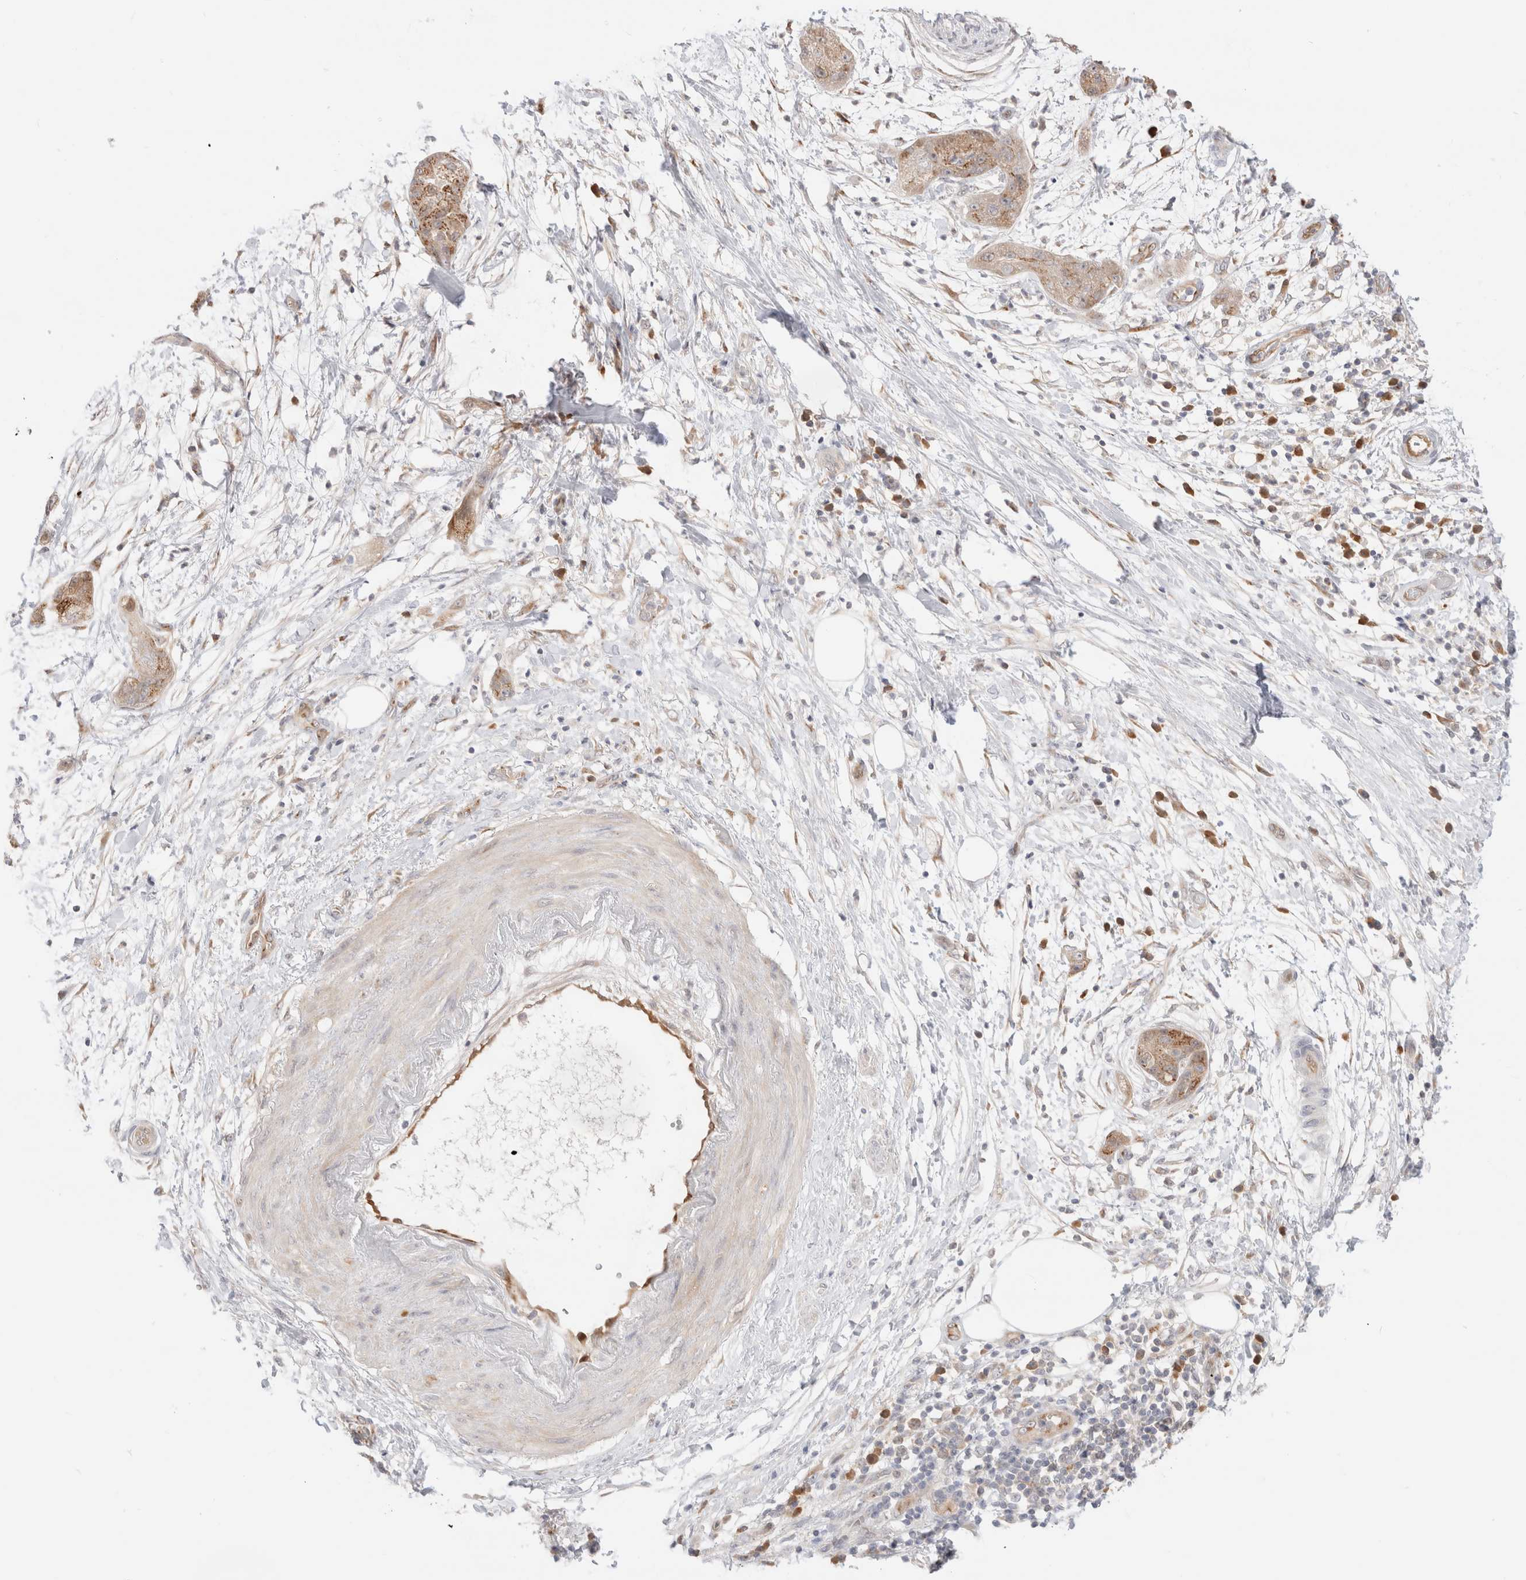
{"staining": {"intensity": "weak", "quantity": "25%-75%", "location": "cytoplasmic/membranous"}, "tissue": "pancreatic cancer", "cell_type": "Tumor cells", "image_type": "cancer", "snomed": [{"axis": "morphology", "description": "Adenocarcinoma, NOS"}, {"axis": "topography", "description": "Pancreas"}], "caption": "A histopathology image showing weak cytoplasmic/membranous staining in about 25%-75% of tumor cells in pancreatic cancer, as visualized by brown immunohistochemical staining.", "gene": "EFCAB13", "patient": {"sex": "female", "age": 78}}